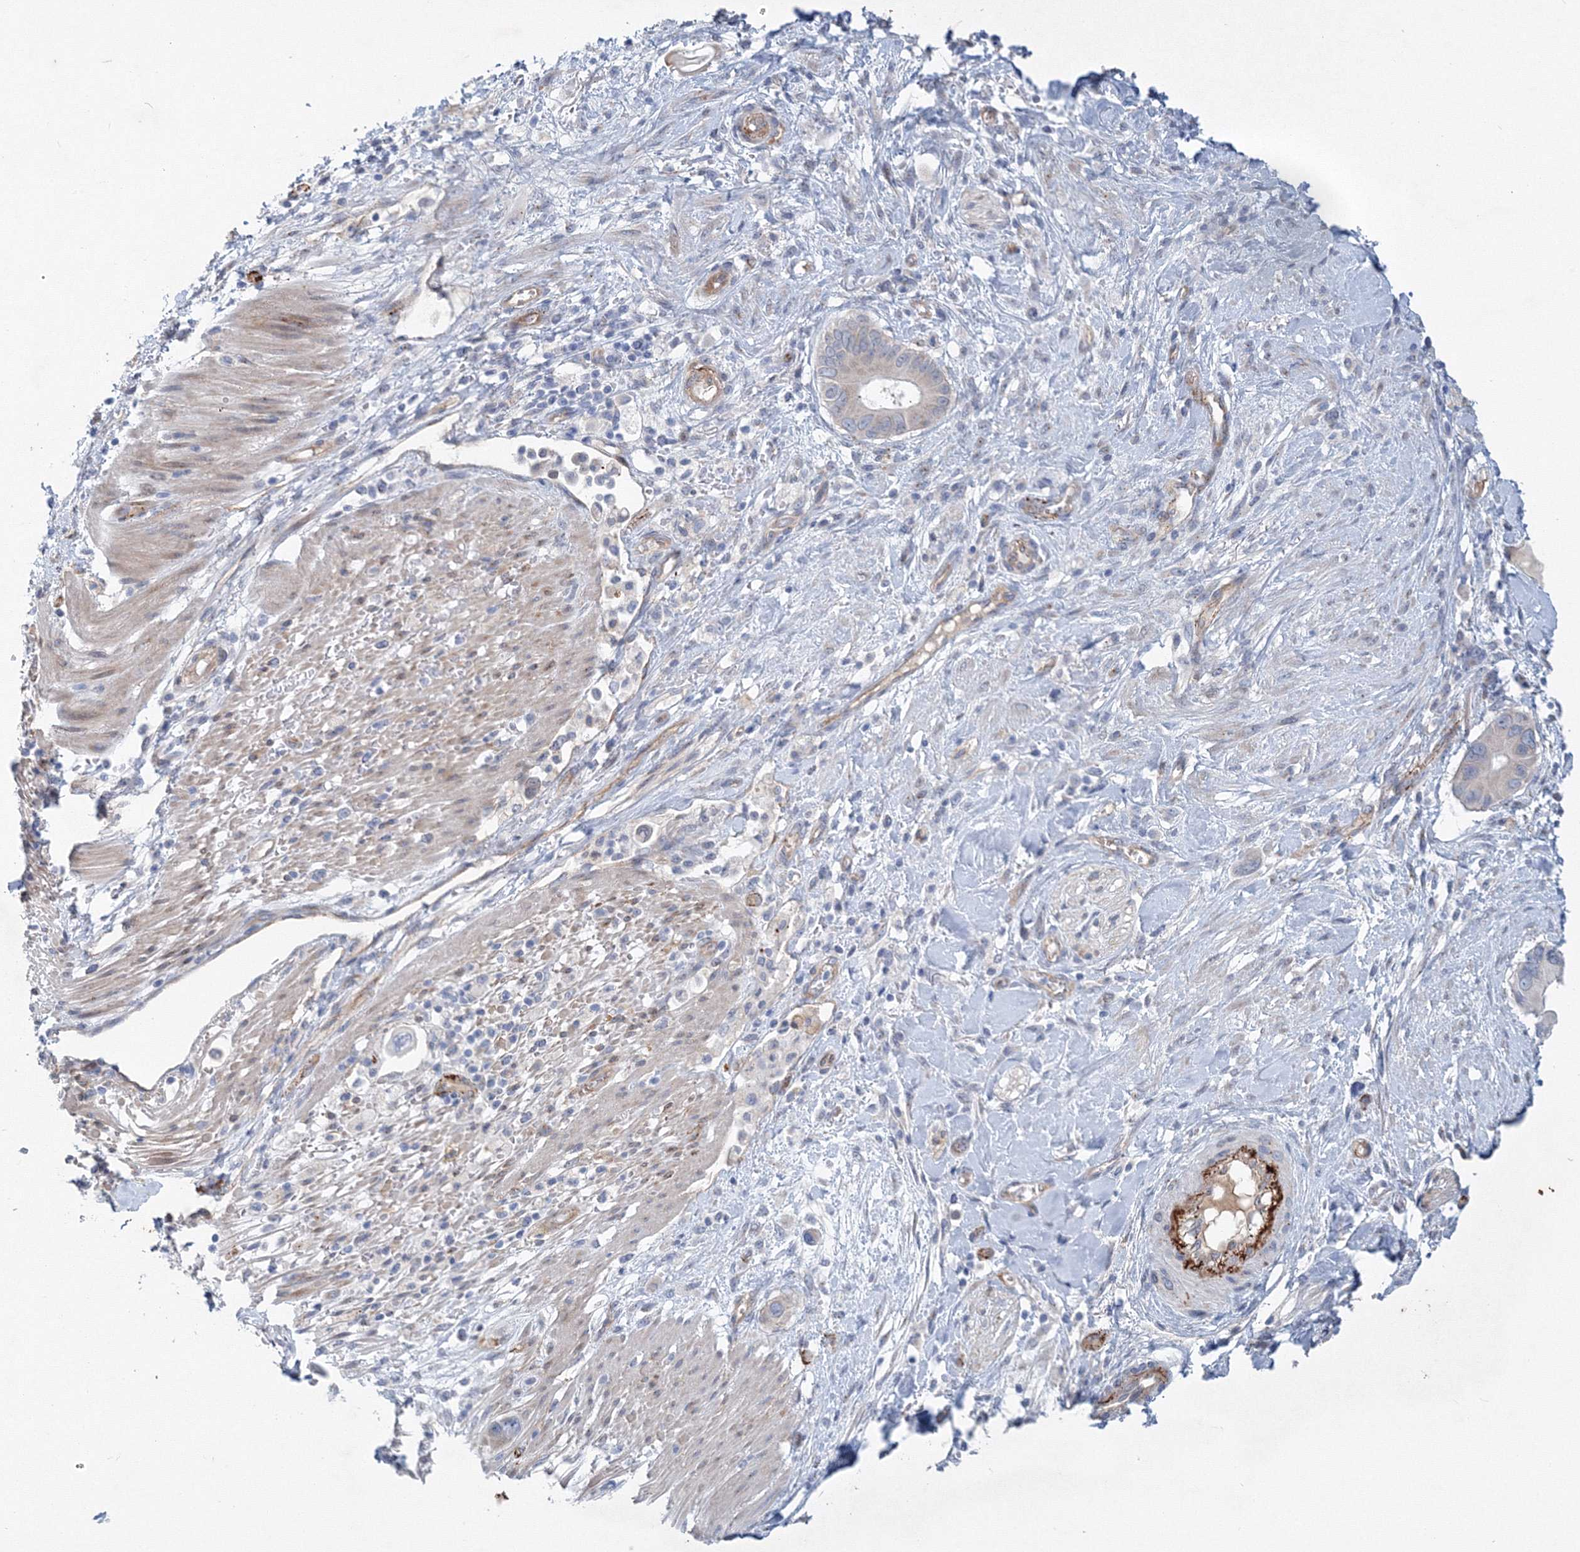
{"staining": {"intensity": "negative", "quantity": "none", "location": "none"}, "tissue": "pancreatic cancer", "cell_type": "Tumor cells", "image_type": "cancer", "snomed": [{"axis": "morphology", "description": "Adenocarcinoma, NOS"}, {"axis": "topography", "description": "Pancreas"}], "caption": "Immunohistochemistry histopathology image of neoplastic tissue: adenocarcinoma (pancreatic) stained with DAB displays no significant protein expression in tumor cells.", "gene": "TANC1", "patient": {"sex": "male", "age": 68}}